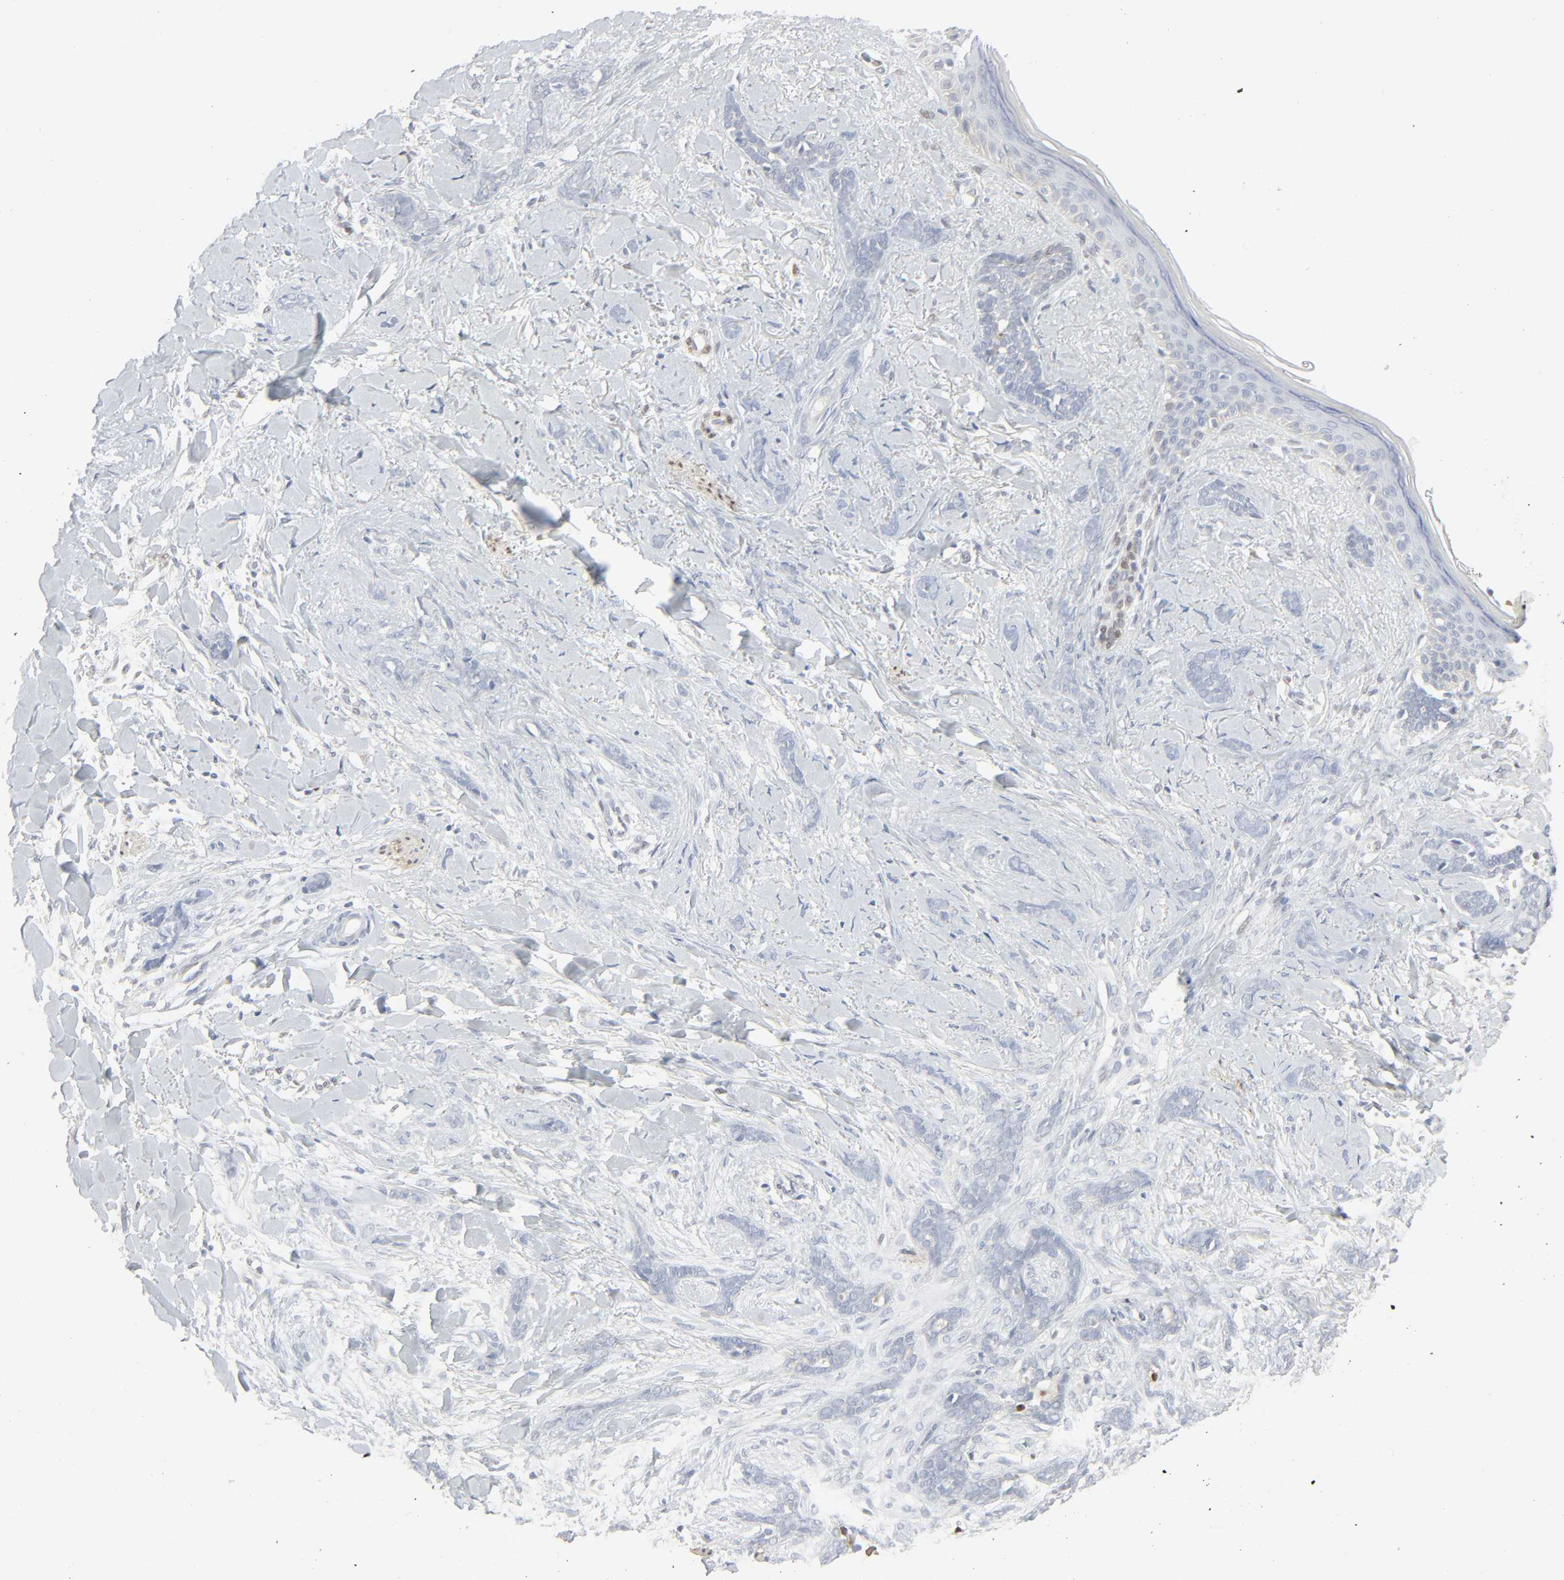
{"staining": {"intensity": "negative", "quantity": "none", "location": "none"}, "tissue": "skin cancer", "cell_type": "Tumor cells", "image_type": "cancer", "snomed": [{"axis": "morphology", "description": "Basal cell carcinoma"}, {"axis": "topography", "description": "Skin"}], "caption": "High power microscopy photomicrograph of an immunohistochemistry (IHC) photomicrograph of basal cell carcinoma (skin), revealing no significant staining in tumor cells.", "gene": "ZBTB16", "patient": {"sex": "female", "age": 37}}